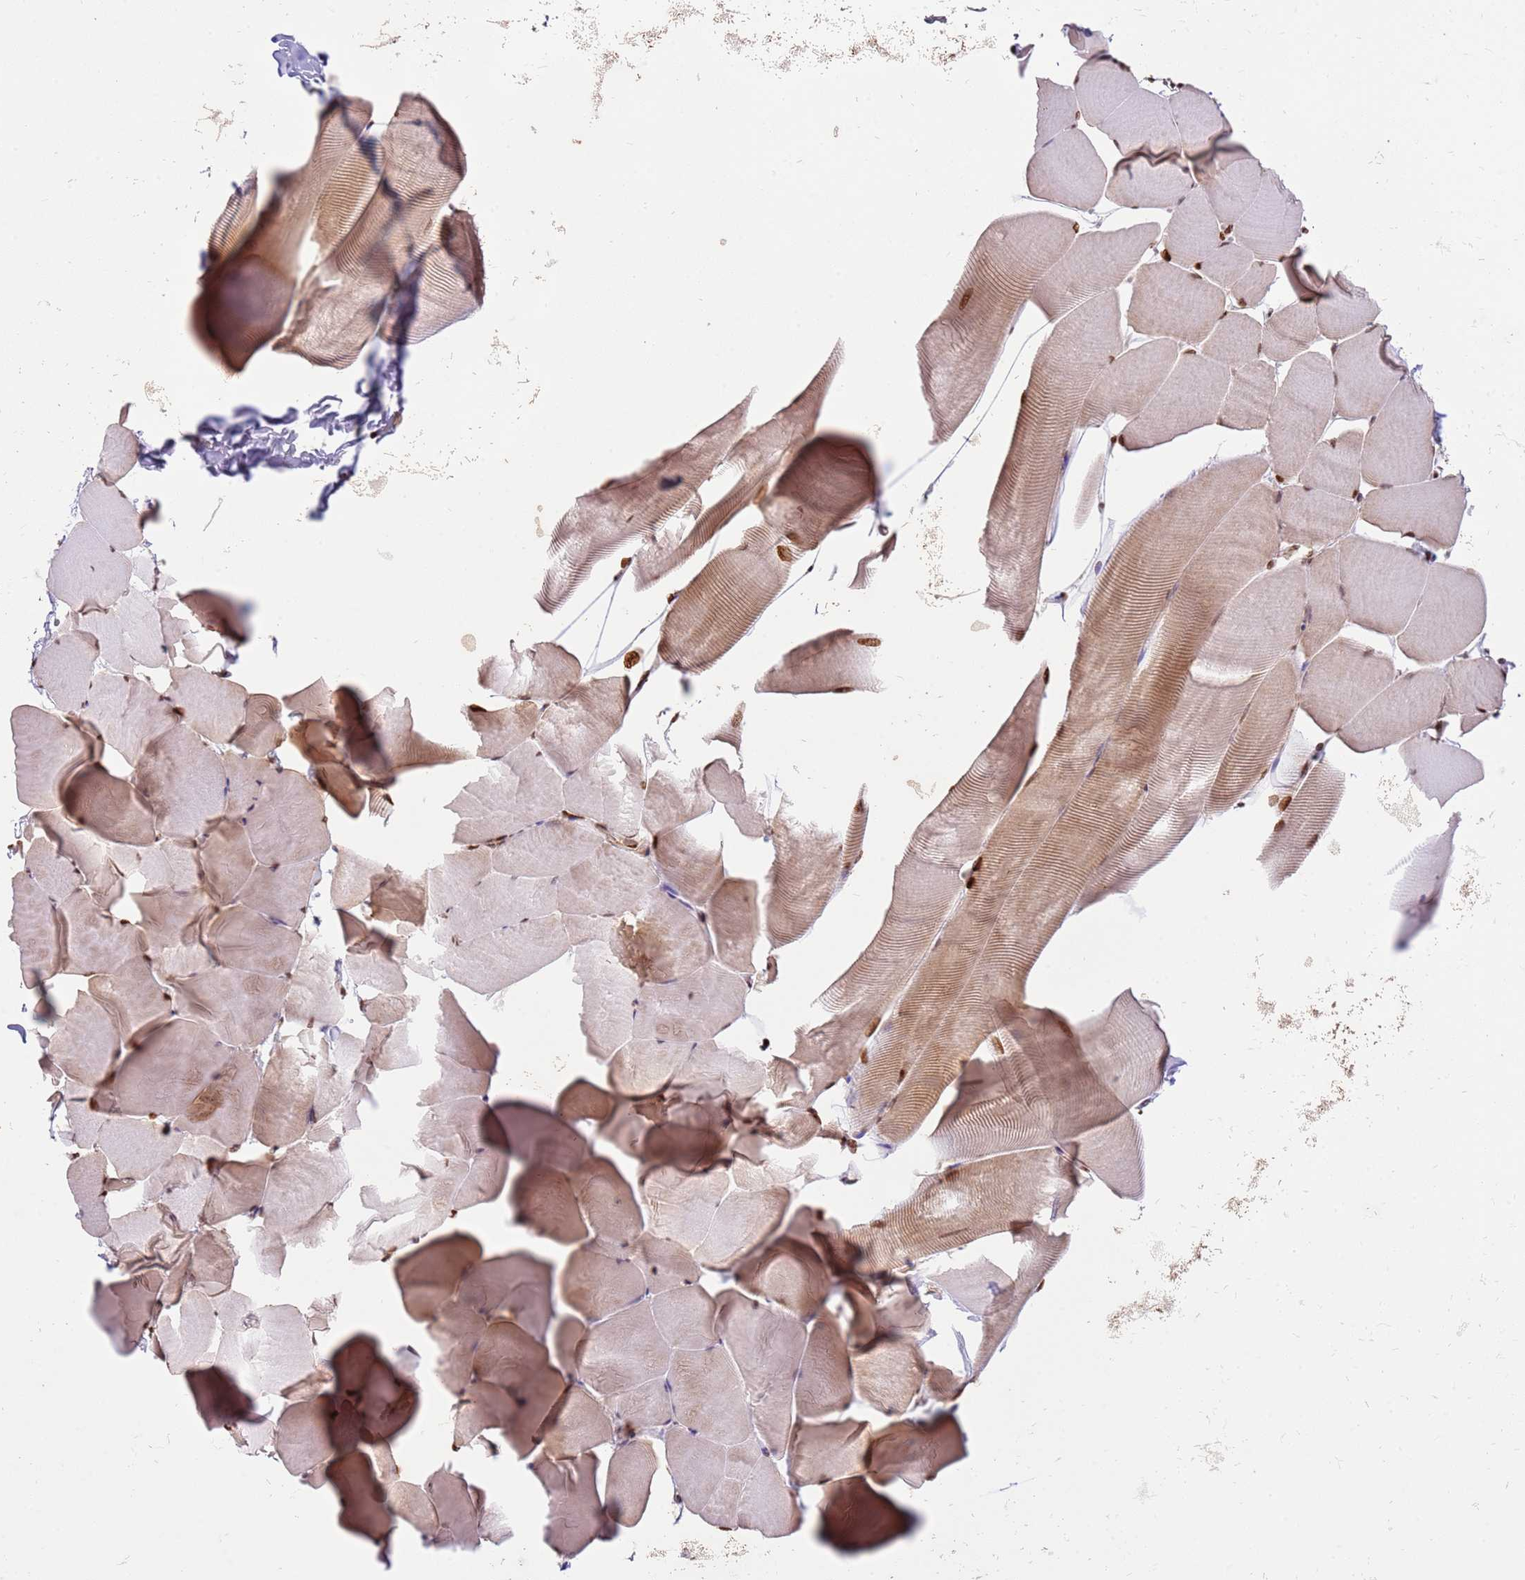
{"staining": {"intensity": "moderate", "quantity": "25%-75%", "location": "cytoplasmic/membranous,nuclear"}, "tissue": "skeletal muscle", "cell_type": "Myocytes", "image_type": "normal", "snomed": [{"axis": "morphology", "description": "Normal tissue, NOS"}, {"axis": "topography", "description": "Skeletal muscle"}], "caption": "About 25%-75% of myocytes in normal skeletal muscle demonstrate moderate cytoplasmic/membranous,nuclear protein expression as visualized by brown immunohistochemical staining.", "gene": "SCAF1", "patient": {"sex": "male", "age": 25}}